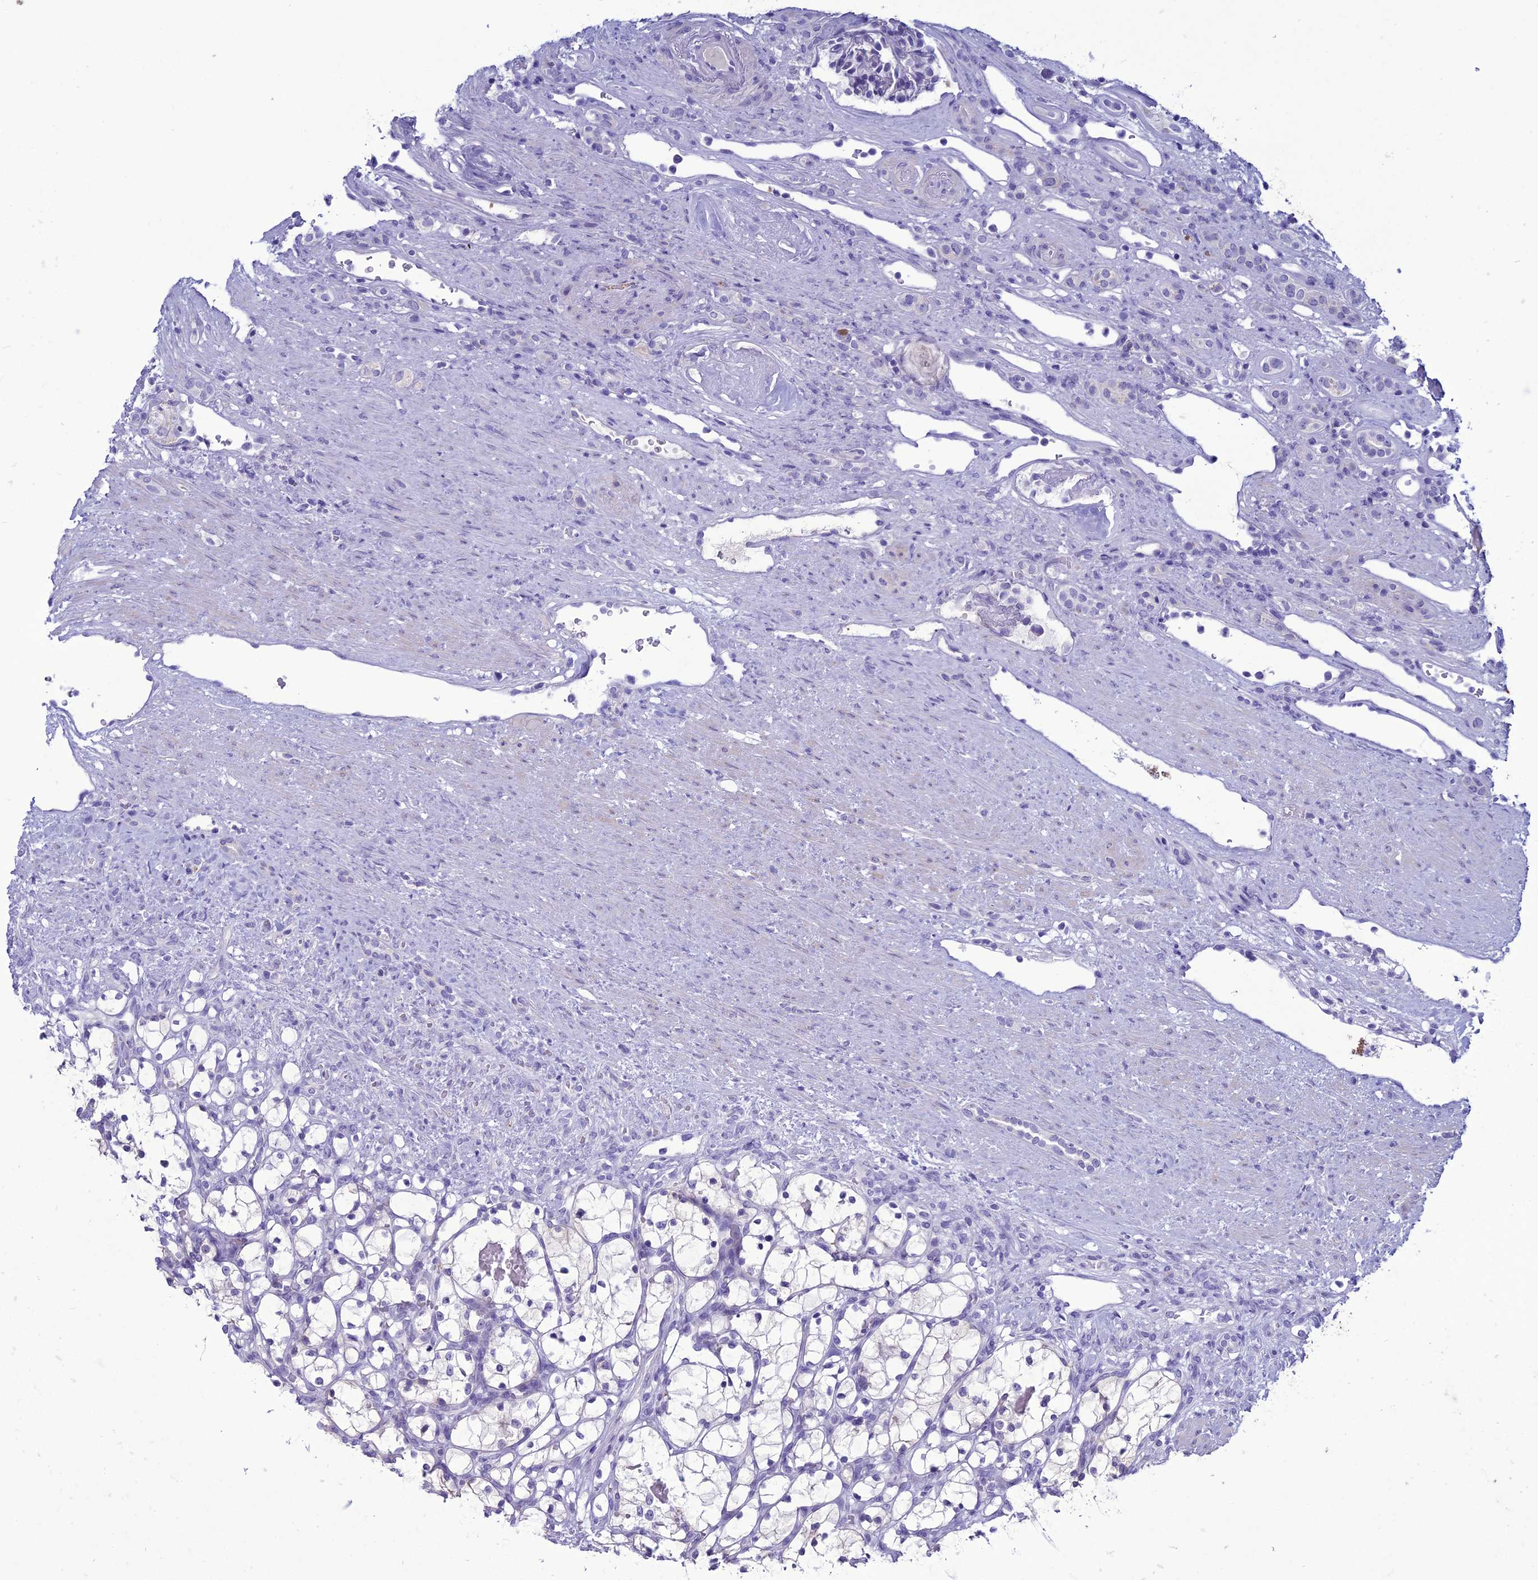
{"staining": {"intensity": "negative", "quantity": "none", "location": "none"}, "tissue": "renal cancer", "cell_type": "Tumor cells", "image_type": "cancer", "snomed": [{"axis": "morphology", "description": "Adenocarcinoma, NOS"}, {"axis": "topography", "description": "Kidney"}], "caption": "High magnification brightfield microscopy of renal adenocarcinoma stained with DAB (brown) and counterstained with hematoxylin (blue): tumor cells show no significant expression. (DAB (3,3'-diaminobenzidine) immunohistochemistry (IHC) with hematoxylin counter stain).", "gene": "CLEC2L", "patient": {"sex": "female", "age": 69}}